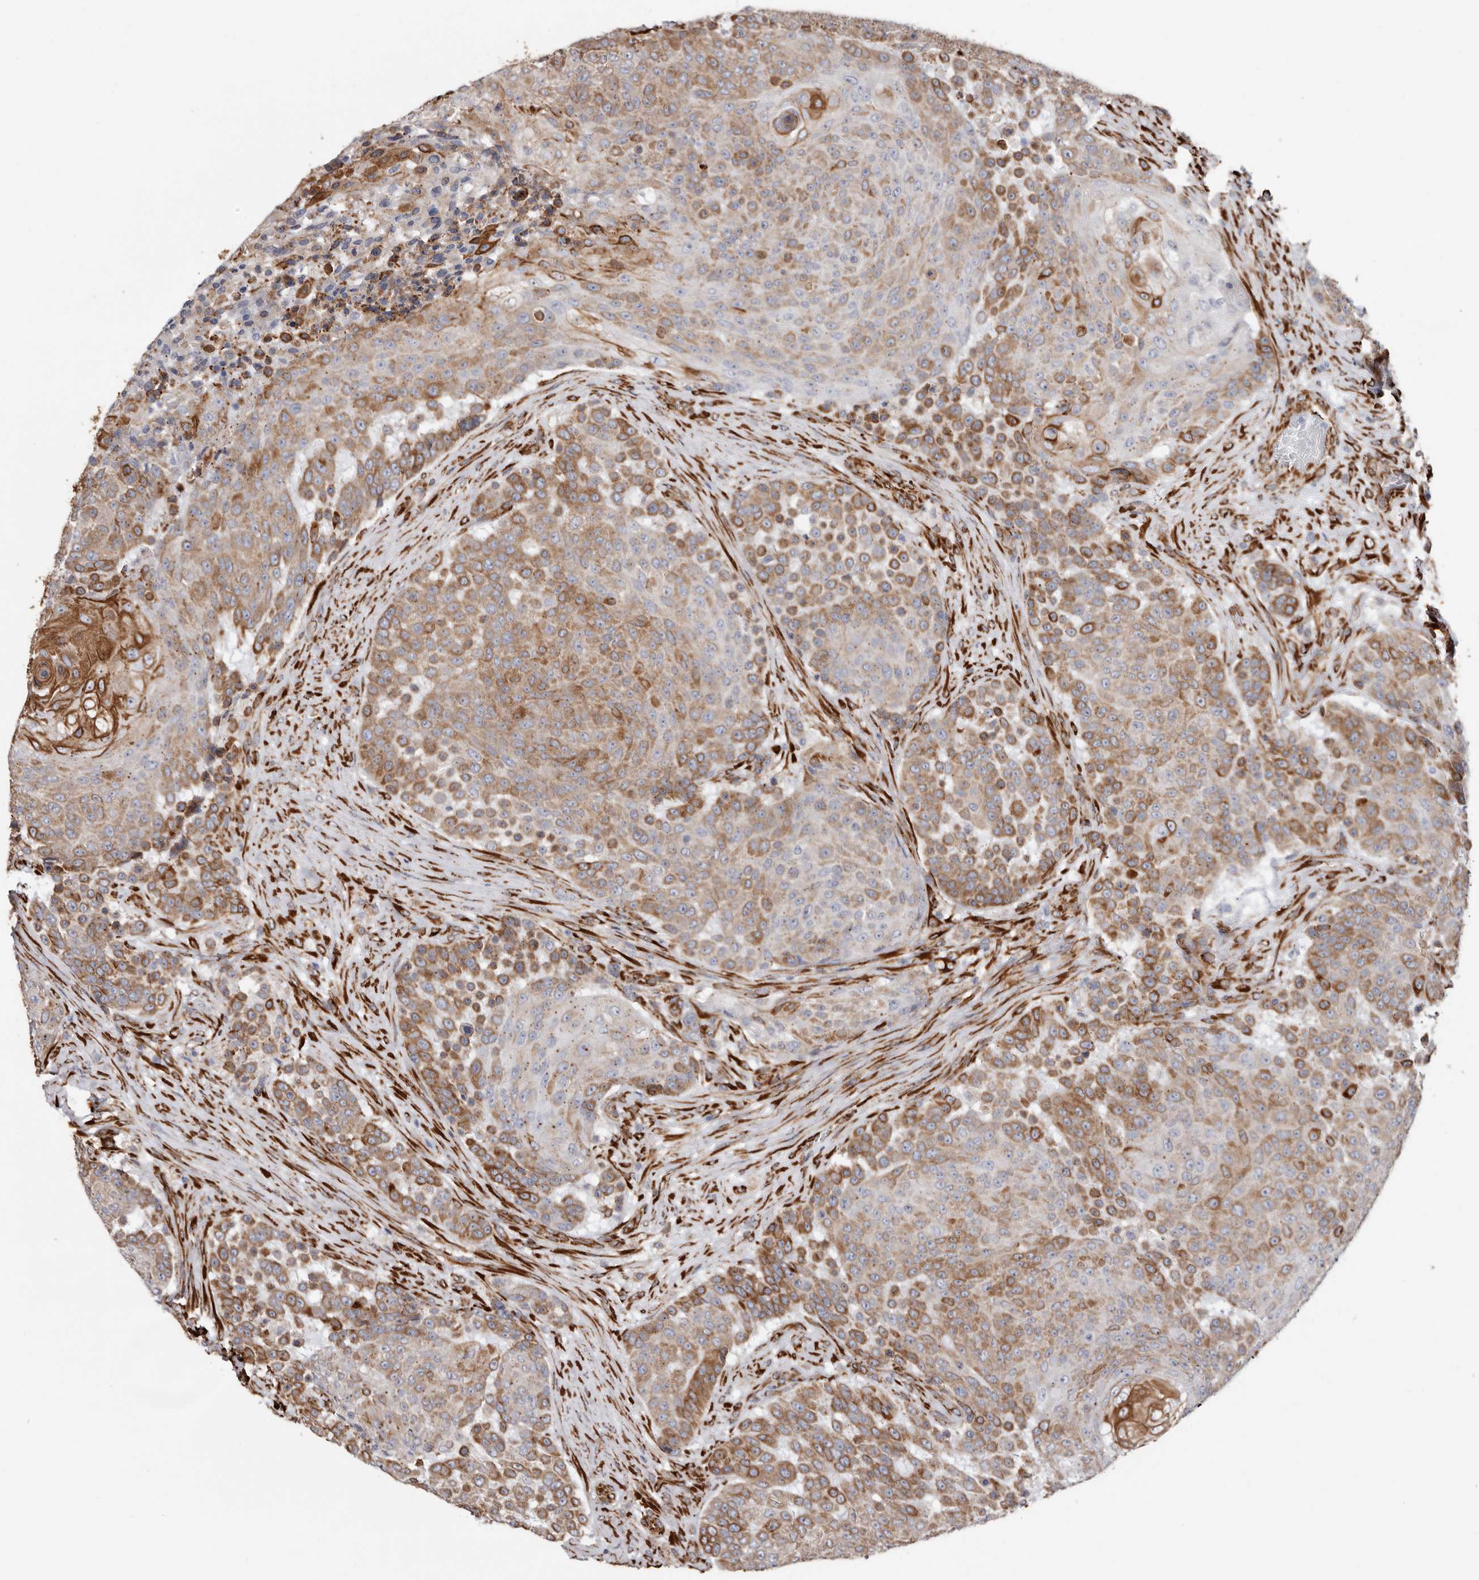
{"staining": {"intensity": "moderate", "quantity": ">75%", "location": "cytoplasmic/membranous"}, "tissue": "urothelial cancer", "cell_type": "Tumor cells", "image_type": "cancer", "snomed": [{"axis": "morphology", "description": "Urothelial carcinoma, High grade"}, {"axis": "topography", "description": "Urinary bladder"}], "caption": "DAB (3,3'-diaminobenzidine) immunohistochemical staining of high-grade urothelial carcinoma shows moderate cytoplasmic/membranous protein positivity in approximately >75% of tumor cells.", "gene": "SEMA3E", "patient": {"sex": "female", "age": 63}}